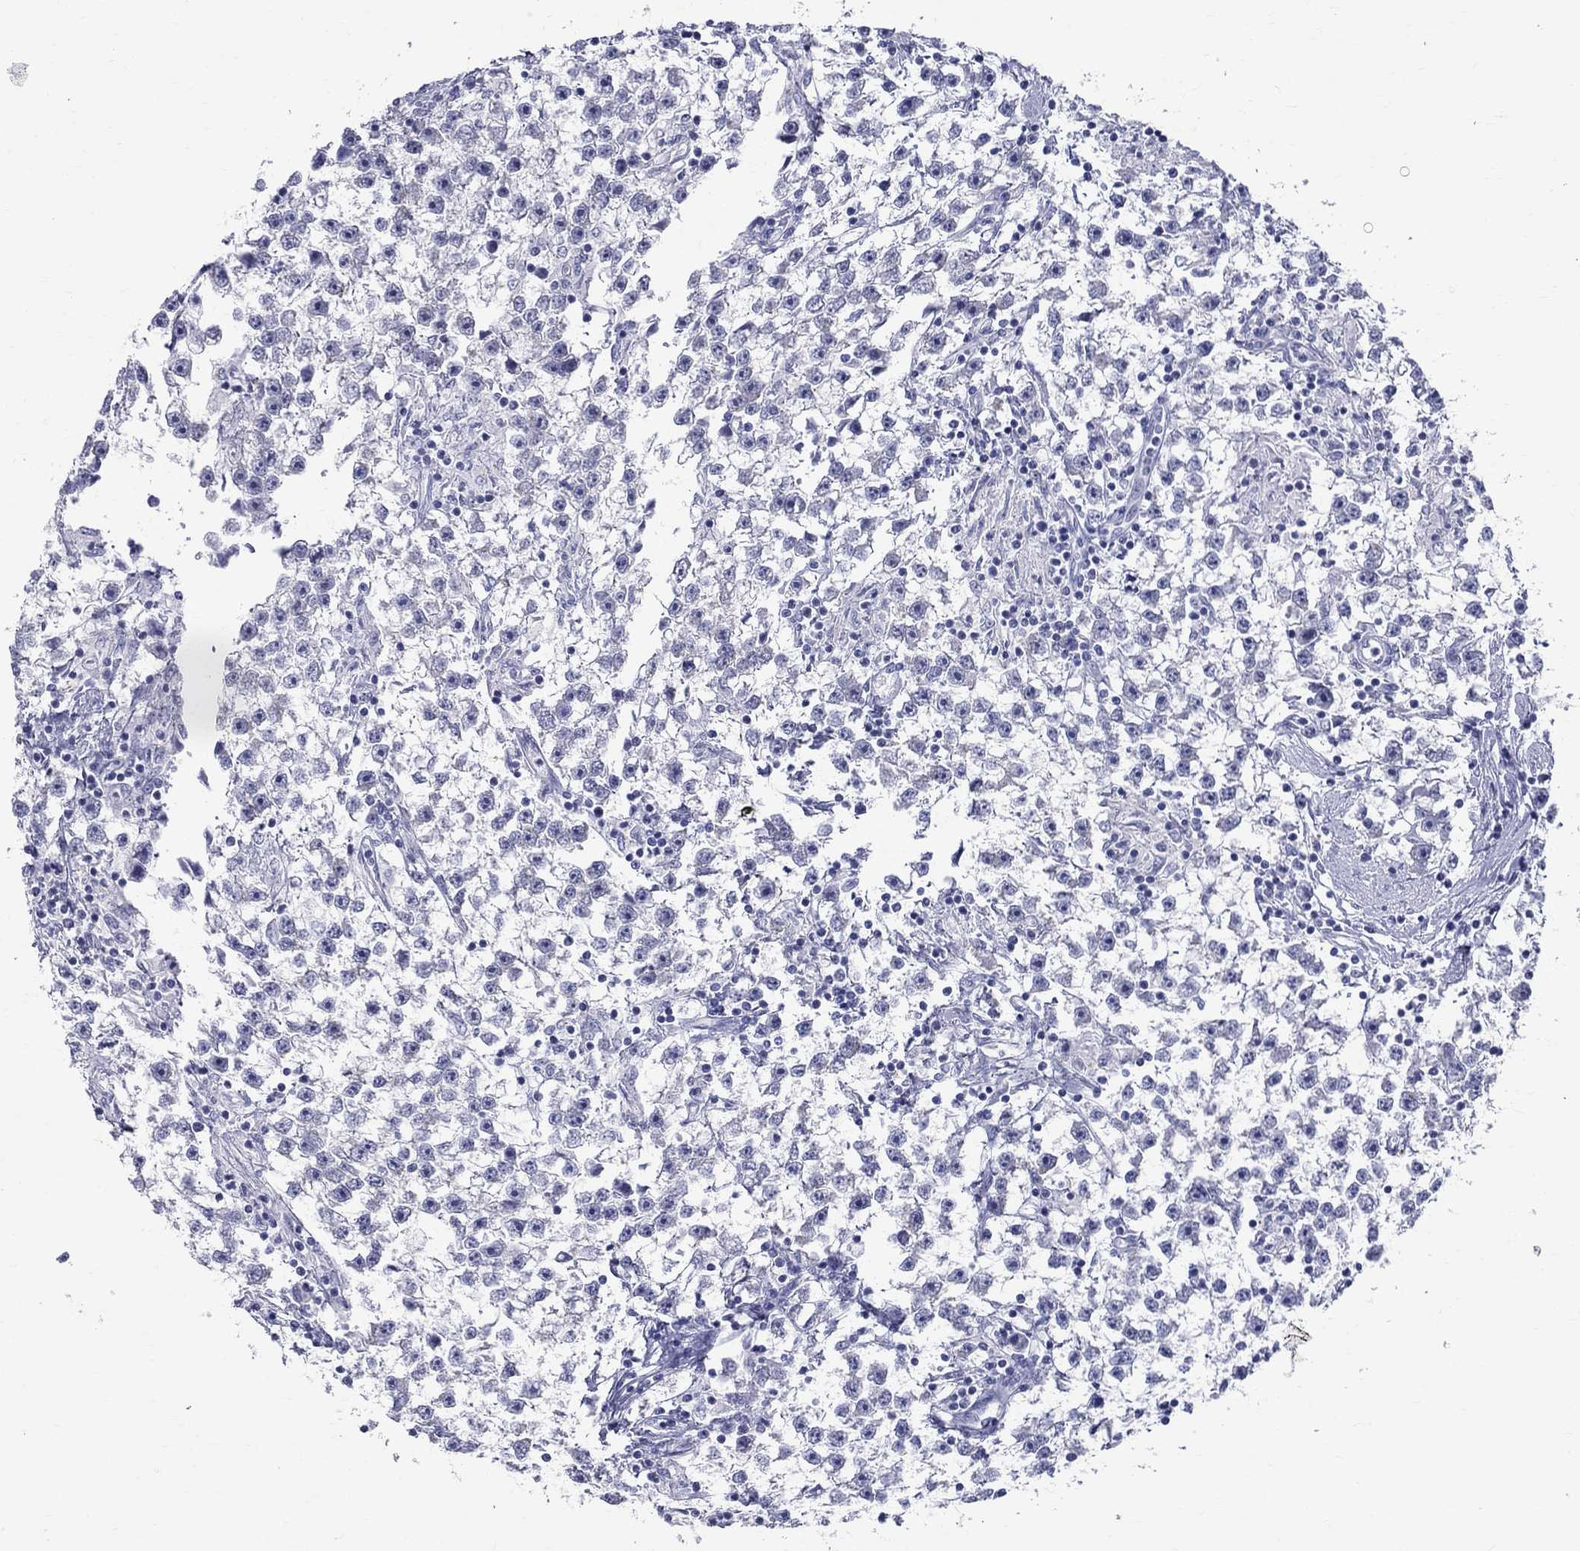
{"staining": {"intensity": "negative", "quantity": "none", "location": "none"}, "tissue": "testis cancer", "cell_type": "Tumor cells", "image_type": "cancer", "snomed": [{"axis": "morphology", "description": "Seminoma, NOS"}, {"axis": "topography", "description": "Testis"}], "caption": "Immunohistochemistry of testis cancer reveals no expression in tumor cells. (DAB immunohistochemistry (IHC) visualized using brightfield microscopy, high magnification).", "gene": "CEP43", "patient": {"sex": "male", "age": 59}}